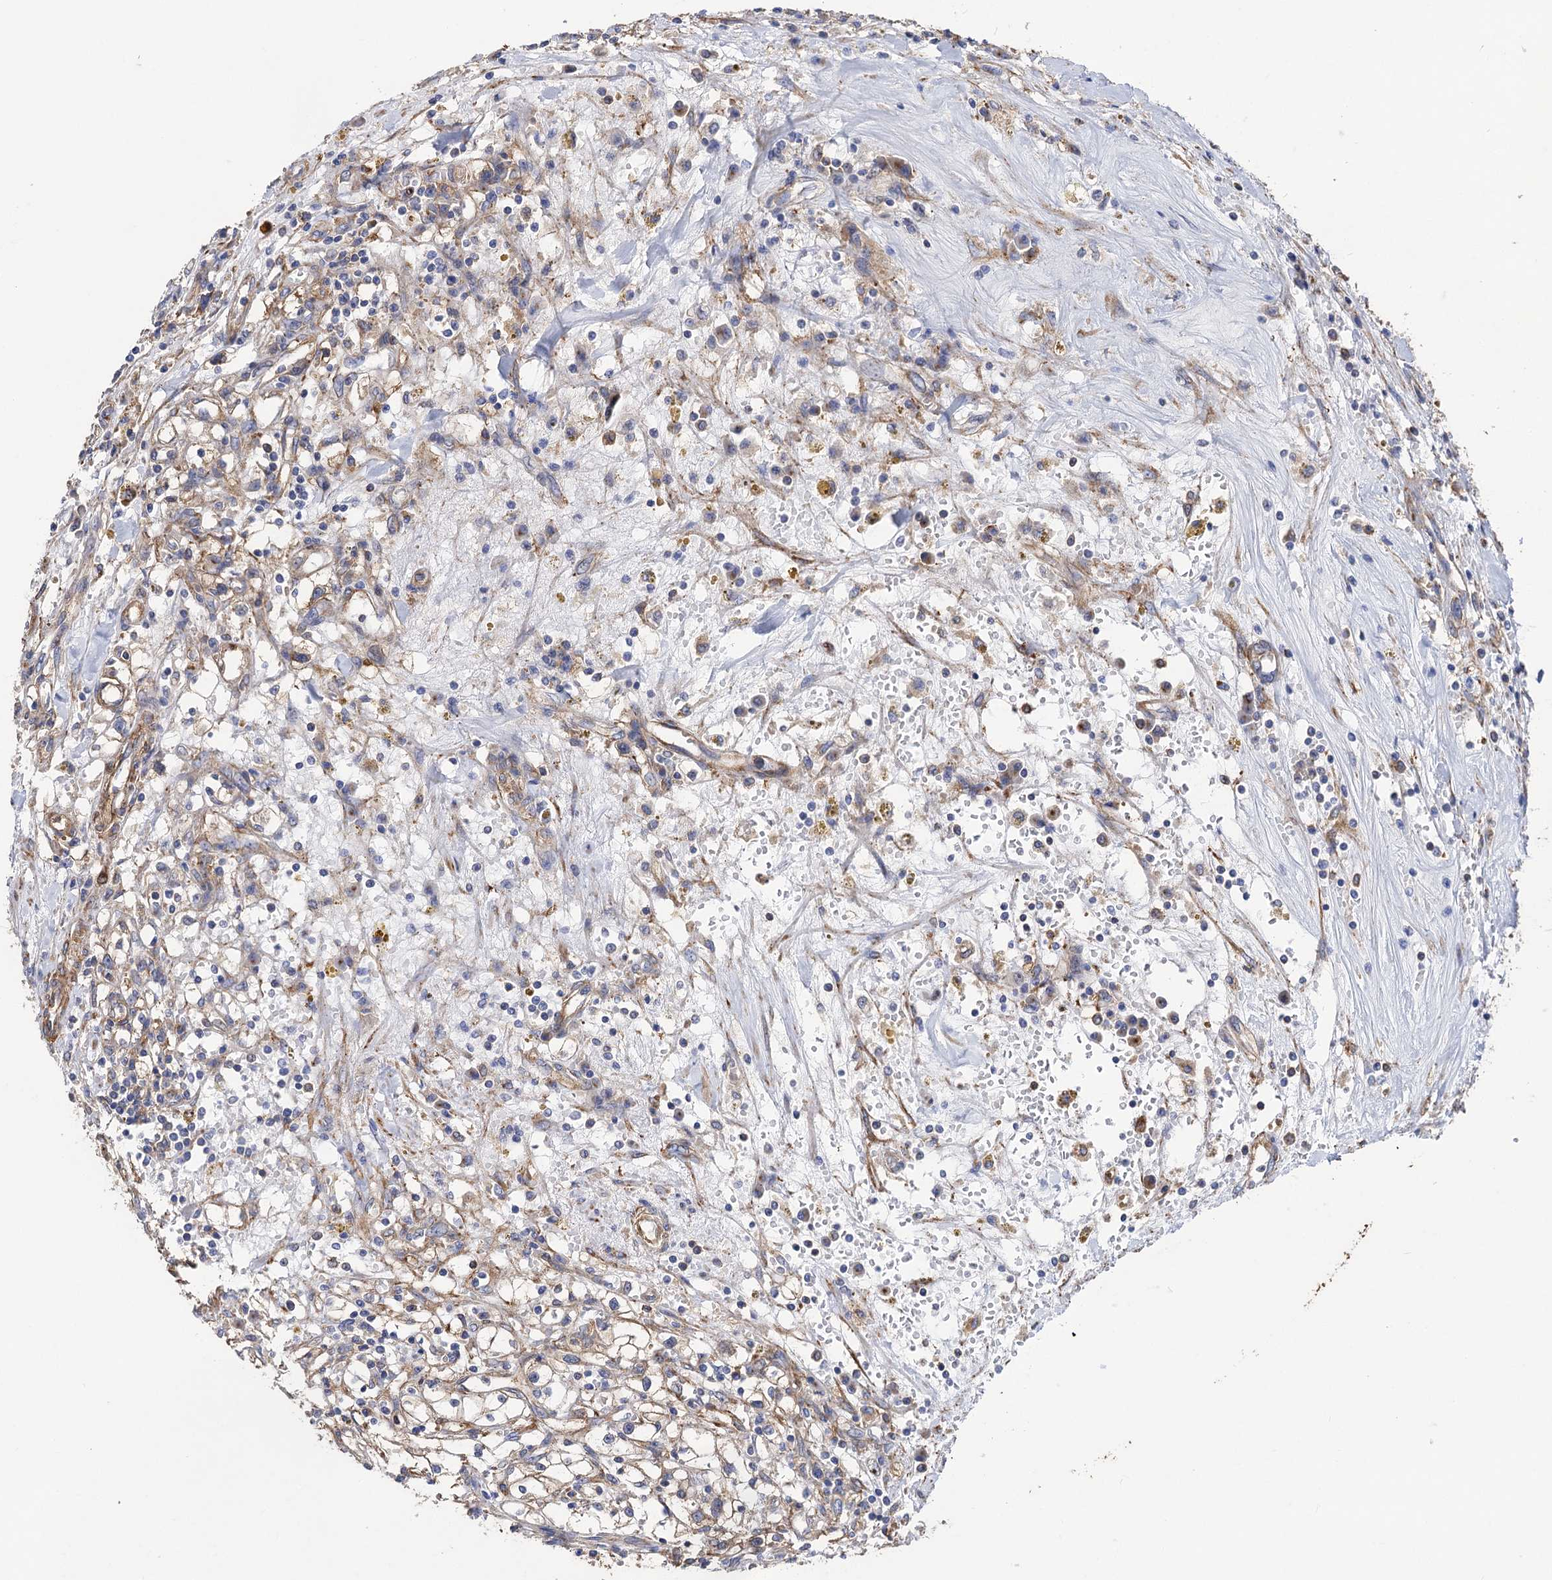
{"staining": {"intensity": "weak", "quantity": "<25%", "location": "cytoplasmic/membranous"}, "tissue": "renal cancer", "cell_type": "Tumor cells", "image_type": "cancer", "snomed": [{"axis": "morphology", "description": "Adenocarcinoma, NOS"}, {"axis": "topography", "description": "Kidney"}], "caption": "The photomicrograph exhibits no significant expression in tumor cells of renal adenocarcinoma.", "gene": "DYDC1", "patient": {"sex": "male", "age": 56}}